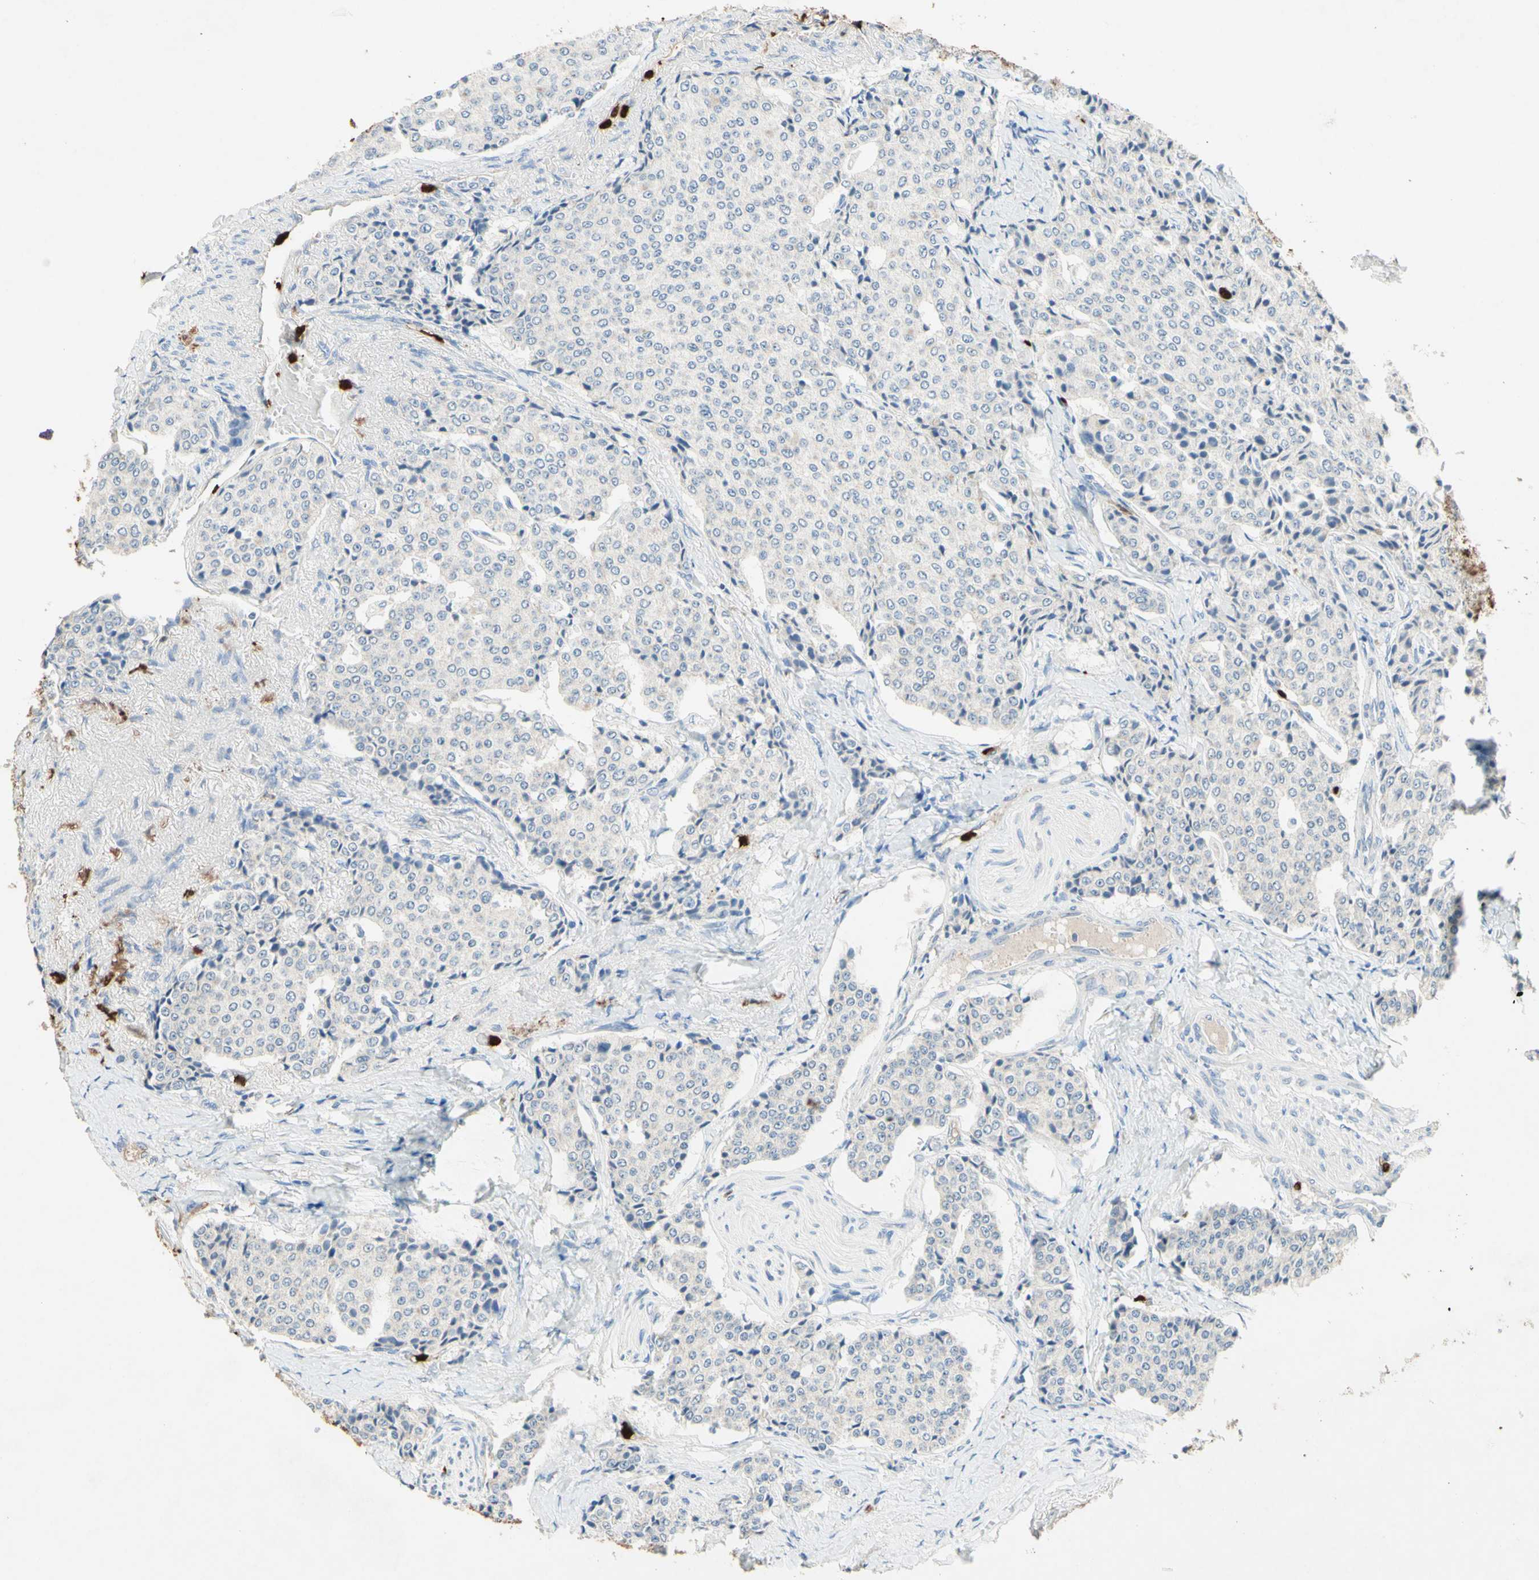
{"staining": {"intensity": "negative", "quantity": "none", "location": "none"}, "tissue": "carcinoid", "cell_type": "Tumor cells", "image_type": "cancer", "snomed": [{"axis": "morphology", "description": "Carcinoid, malignant, NOS"}, {"axis": "topography", "description": "Colon"}], "caption": "Human carcinoid stained for a protein using IHC displays no expression in tumor cells.", "gene": "NFKBIZ", "patient": {"sex": "female", "age": 61}}